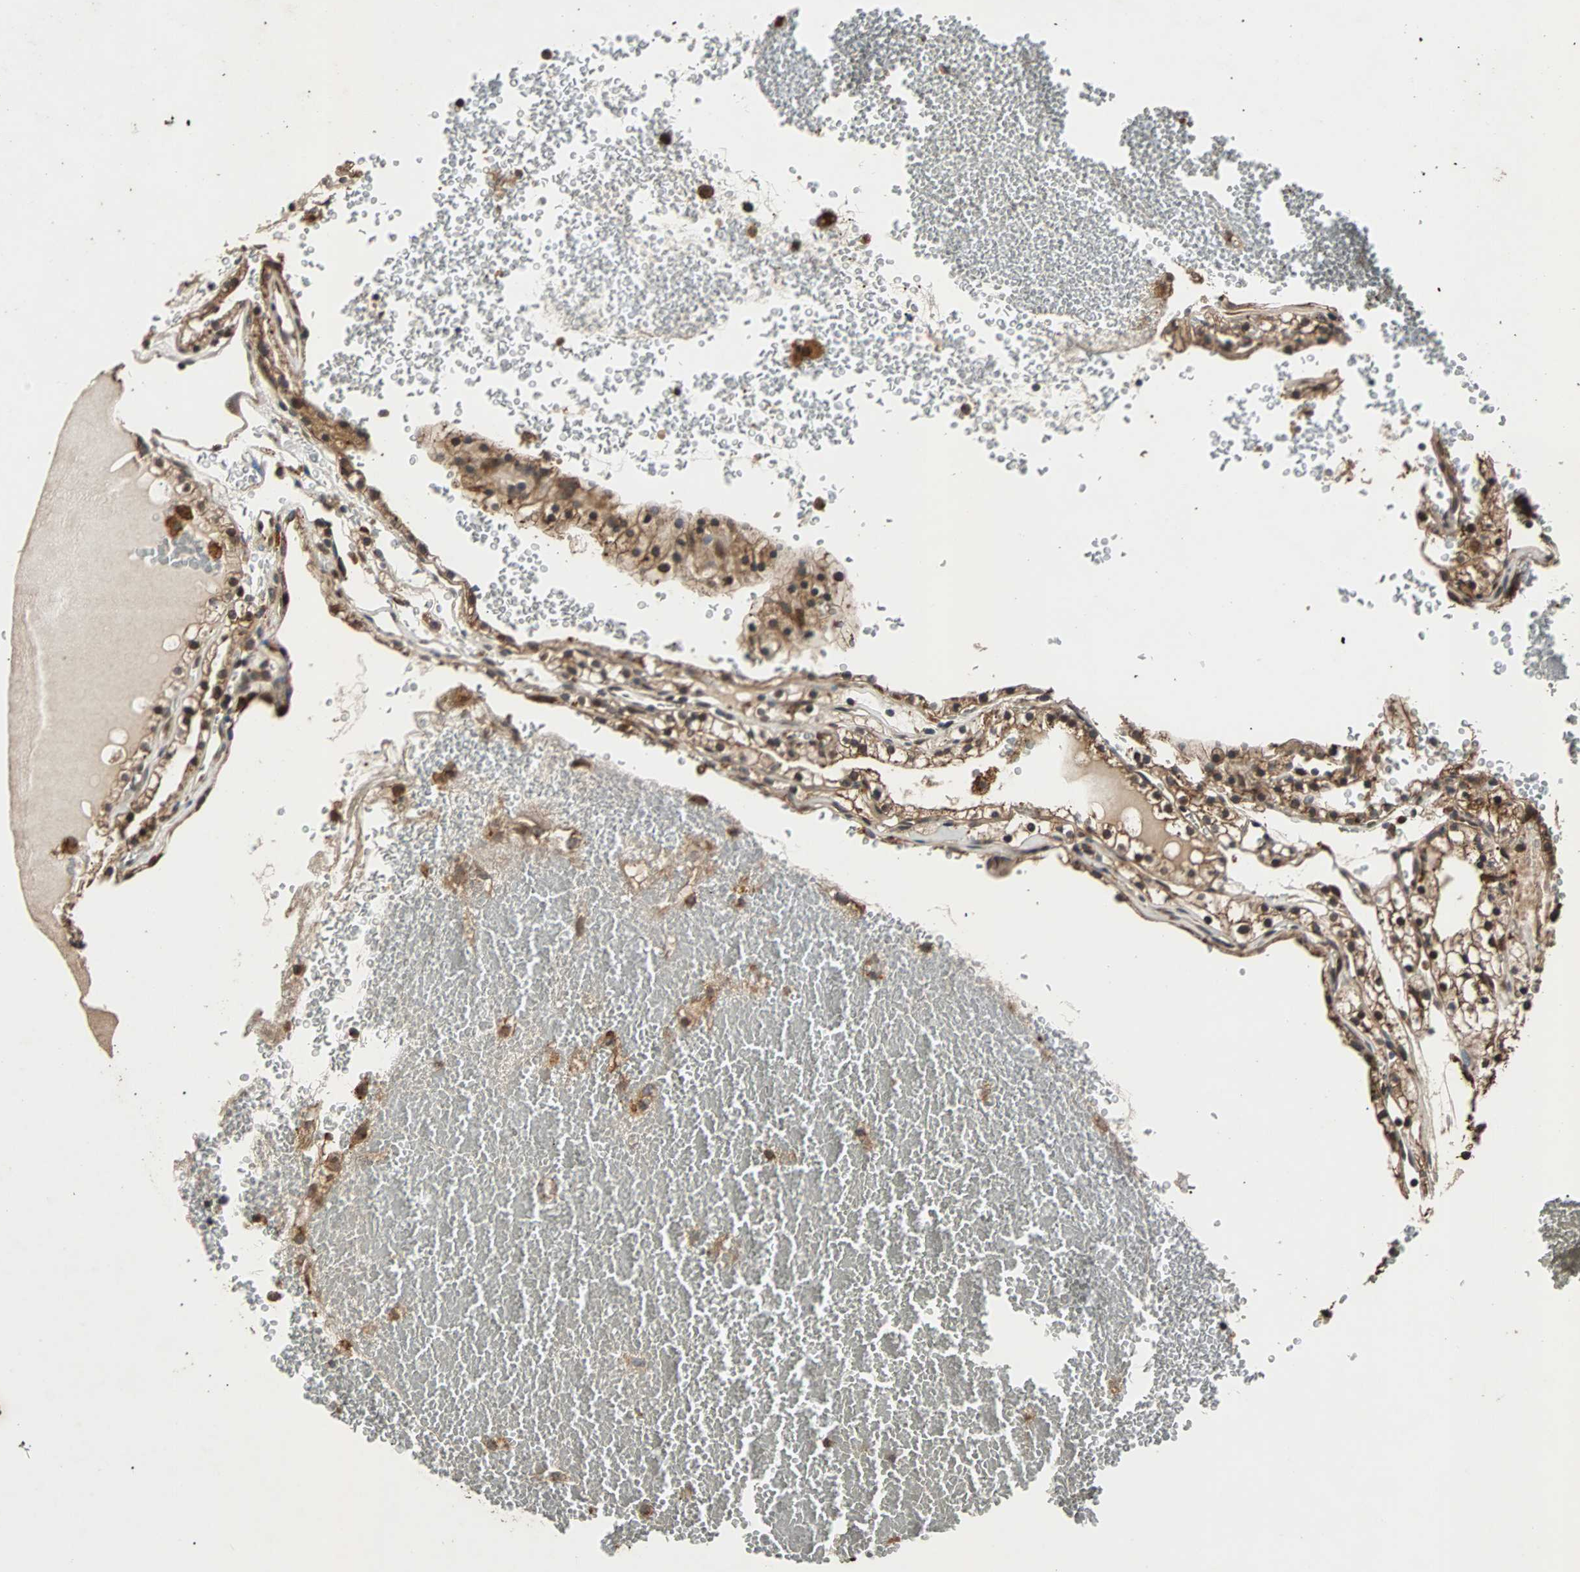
{"staining": {"intensity": "strong", "quantity": ">75%", "location": "cytoplasmic/membranous,nuclear"}, "tissue": "renal cancer", "cell_type": "Tumor cells", "image_type": "cancer", "snomed": [{"axis": "morphology", "description": "Adenocarcinoma, NOS"}, {"axis": "topography", "description": "Kidney"}], "caption": "Renal cancer tissue demonstrates strong cytoplasmic/membranous and nuclear expression in approximately >75% of tumor cells", "gene": "USP31", "patient": {"sex": "female", "age": 41}}